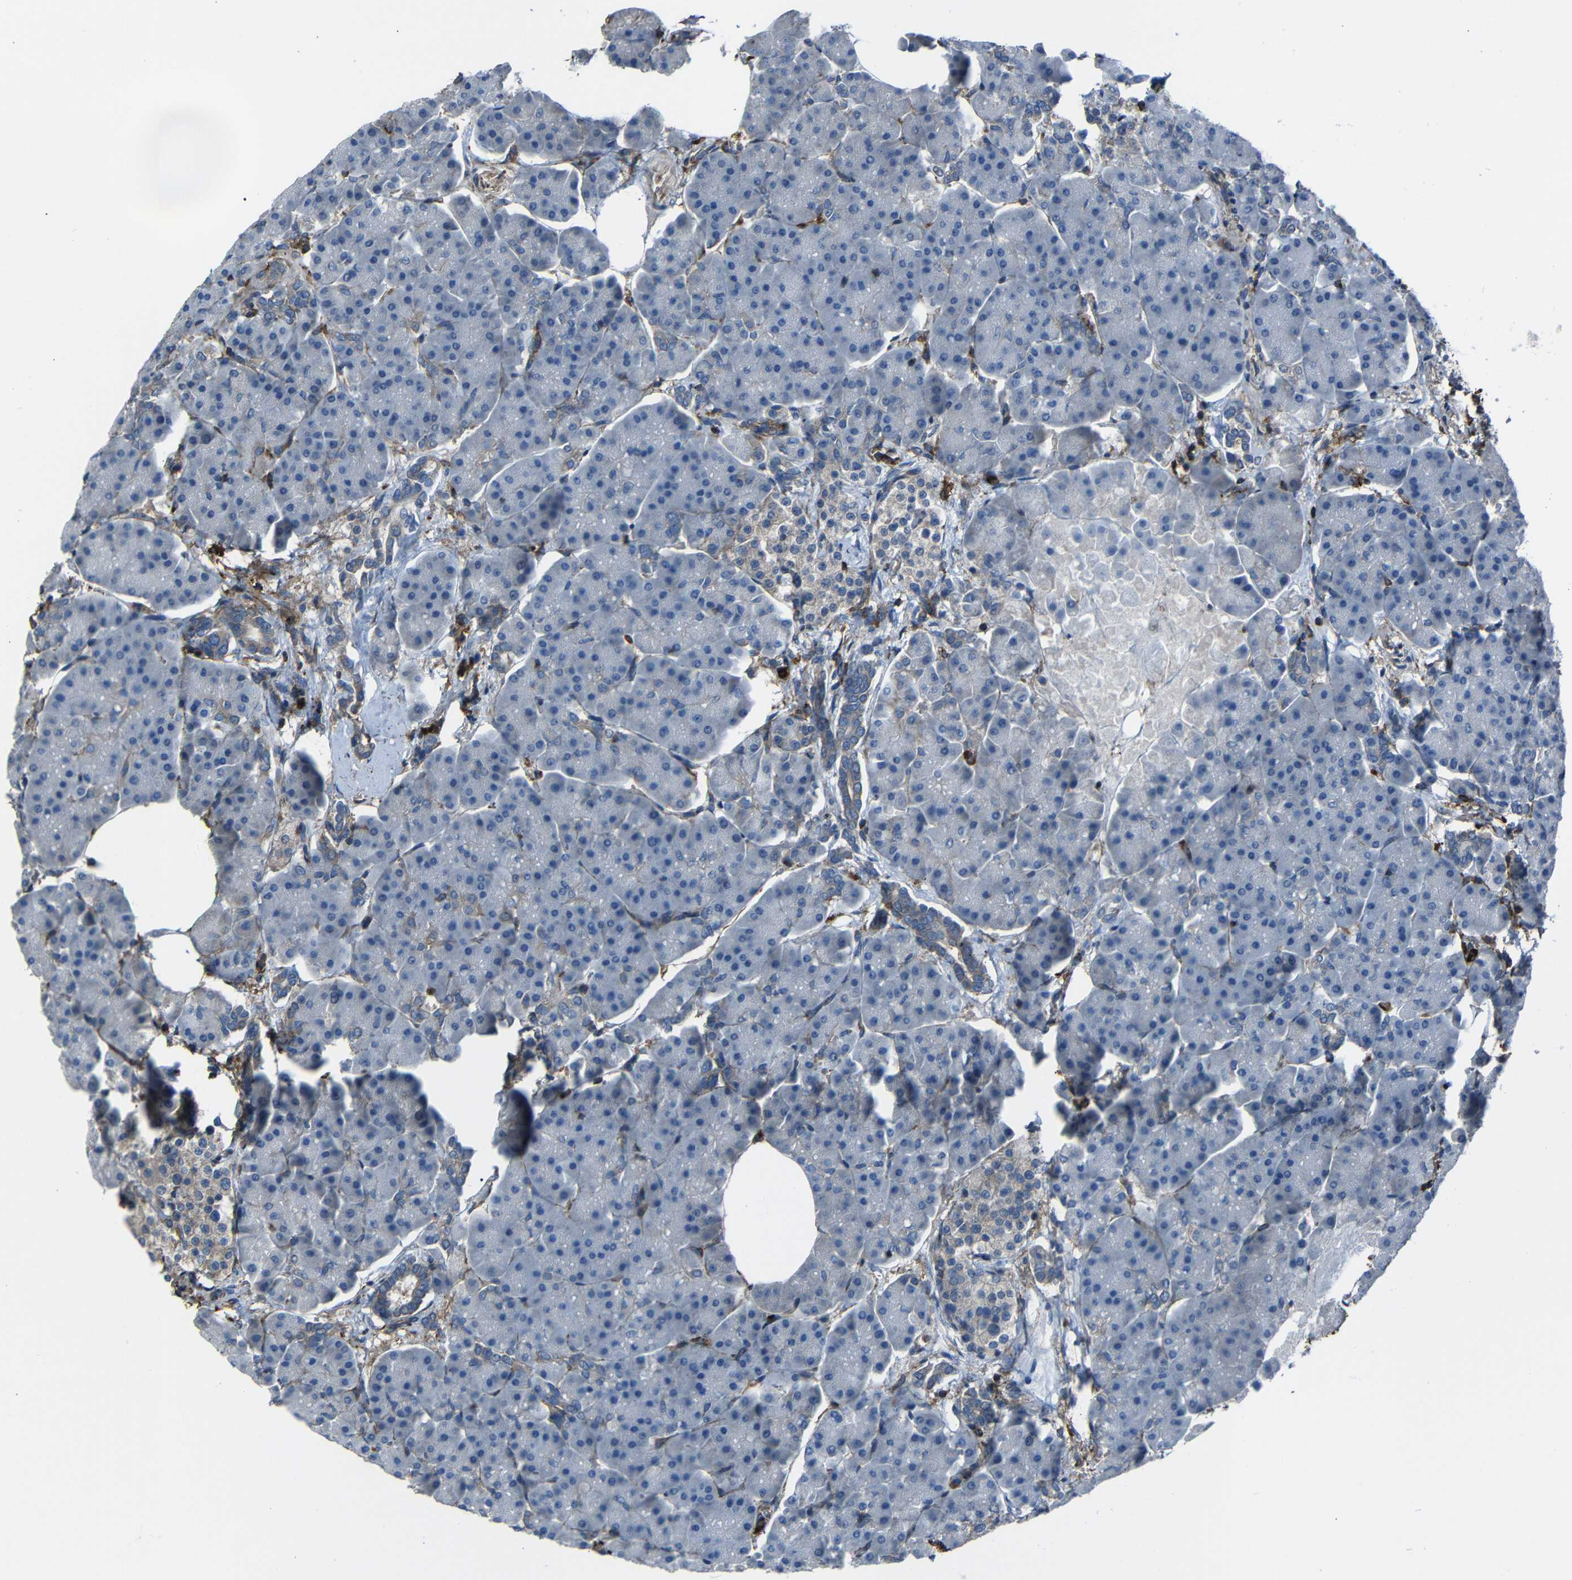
{"staining": {"intensity": "negative", "quantity": "none", "location": "none"}, "tissue": "pancreas", "cell_type": "Exocrine glandular cells", "image_type": "normal", "snomed": [{"axis": "morphology", "description": "Normal tissue, NOS"}, {"axis": "topography", "description": "Pancreas"}], "caption": "IHC image of unremarkable pancreas stained for a protein (brown), which reveals no positivity in exocrine glandular cells.", "gene": "ADGRE5", "patient": {"sex": "female", "age": 70}}